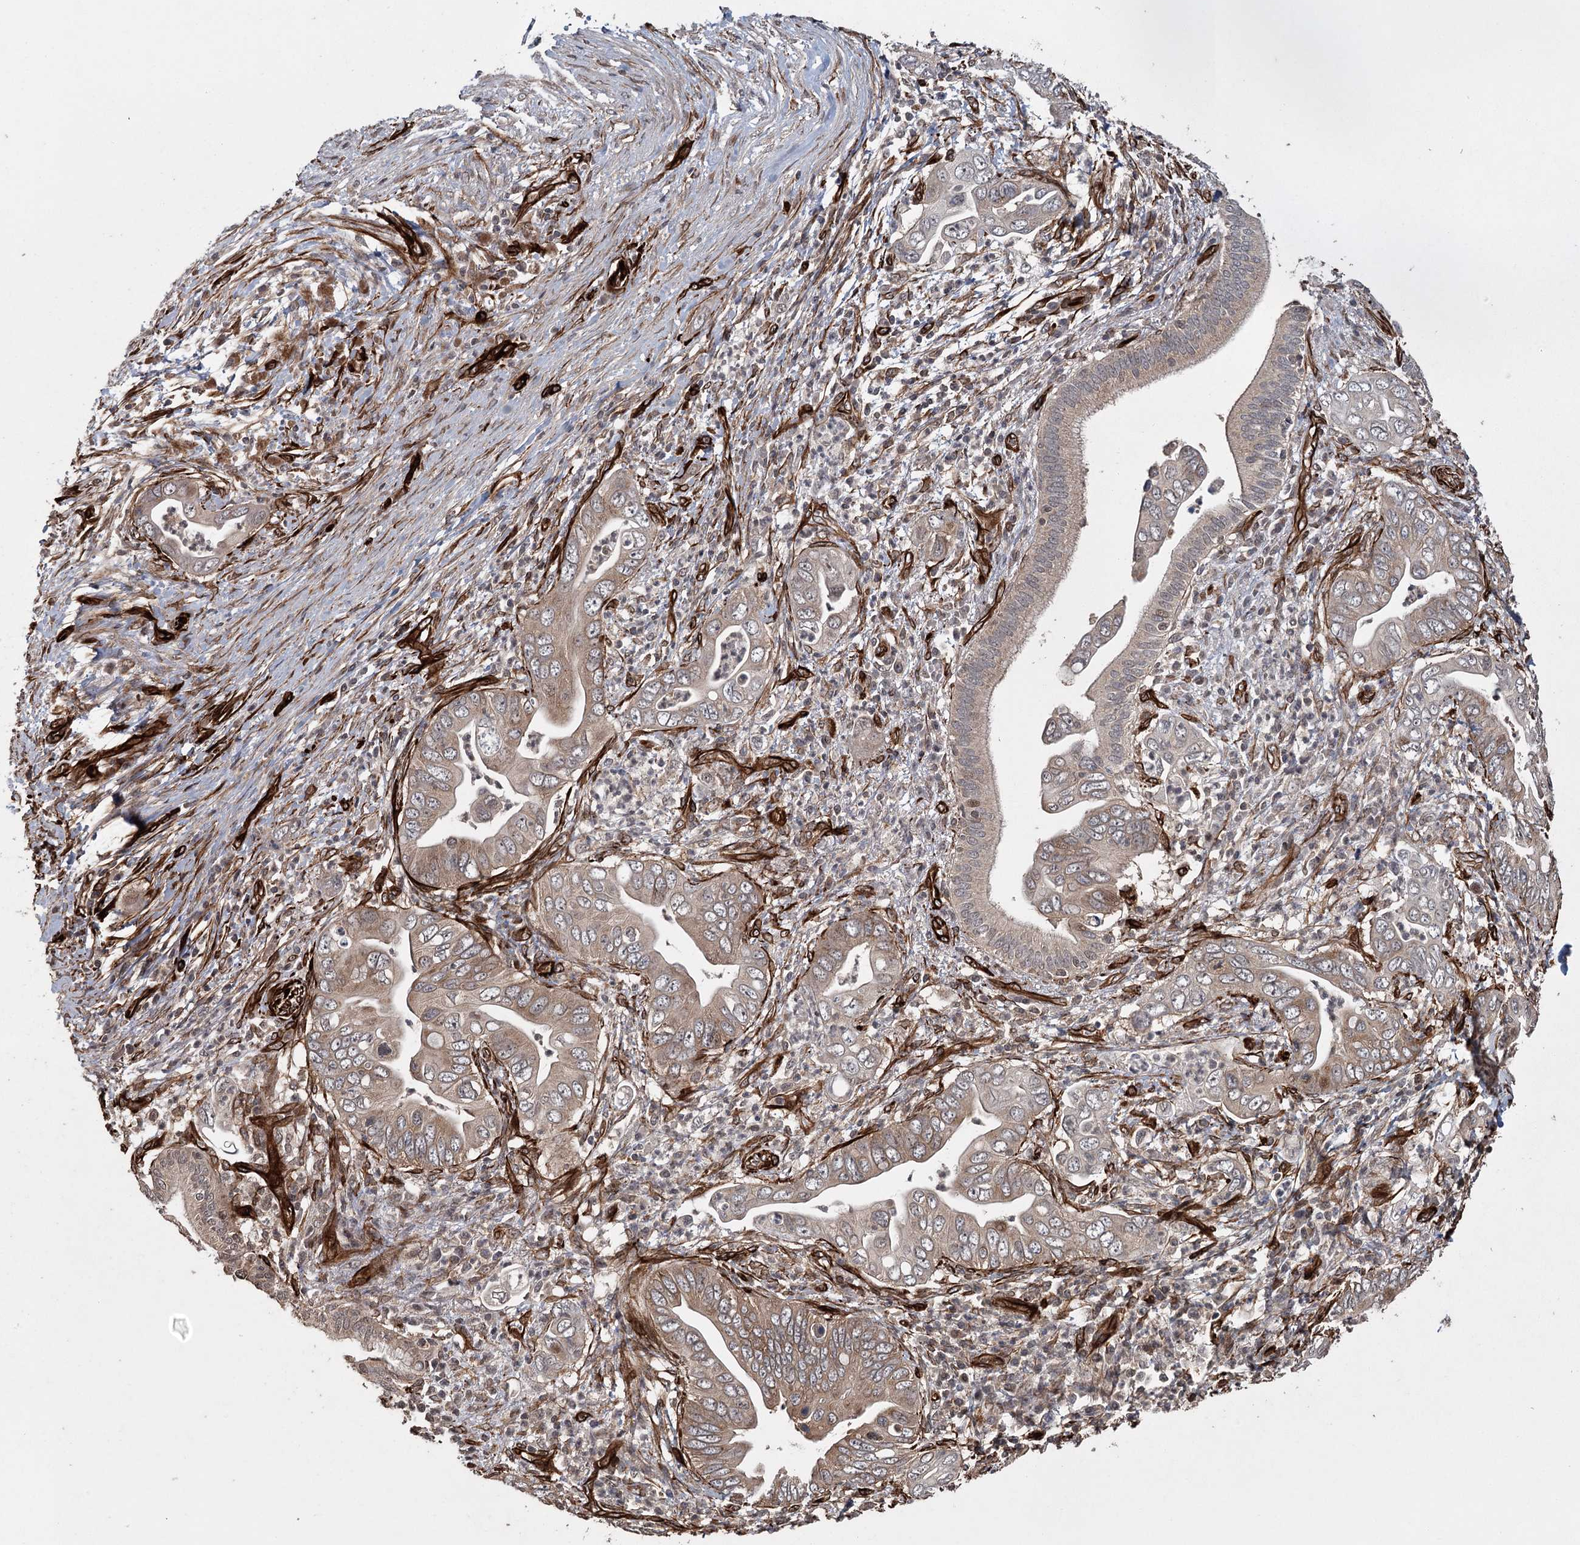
{"staining": {"intensity": "moderate", "quantity": "25%-75%", "location": "cytoplasmic/membranous"}, "tissue": "pancreatic cancer", "cell_type": "Tumor cells", "image_type": "cancer", "snomed": [{"axis": "morphology", "description": "Adenocarcinoma, NOS"}, {"axis": "topography", "description": "Pancreas"}], "caption": "Pancreatic cancer (adenocarcinoma) stained with a protein marker demonstrates moderate staining in tumor cells.", "gene": "RPAP3", "patient": {"sex": "male", "age": 75}}